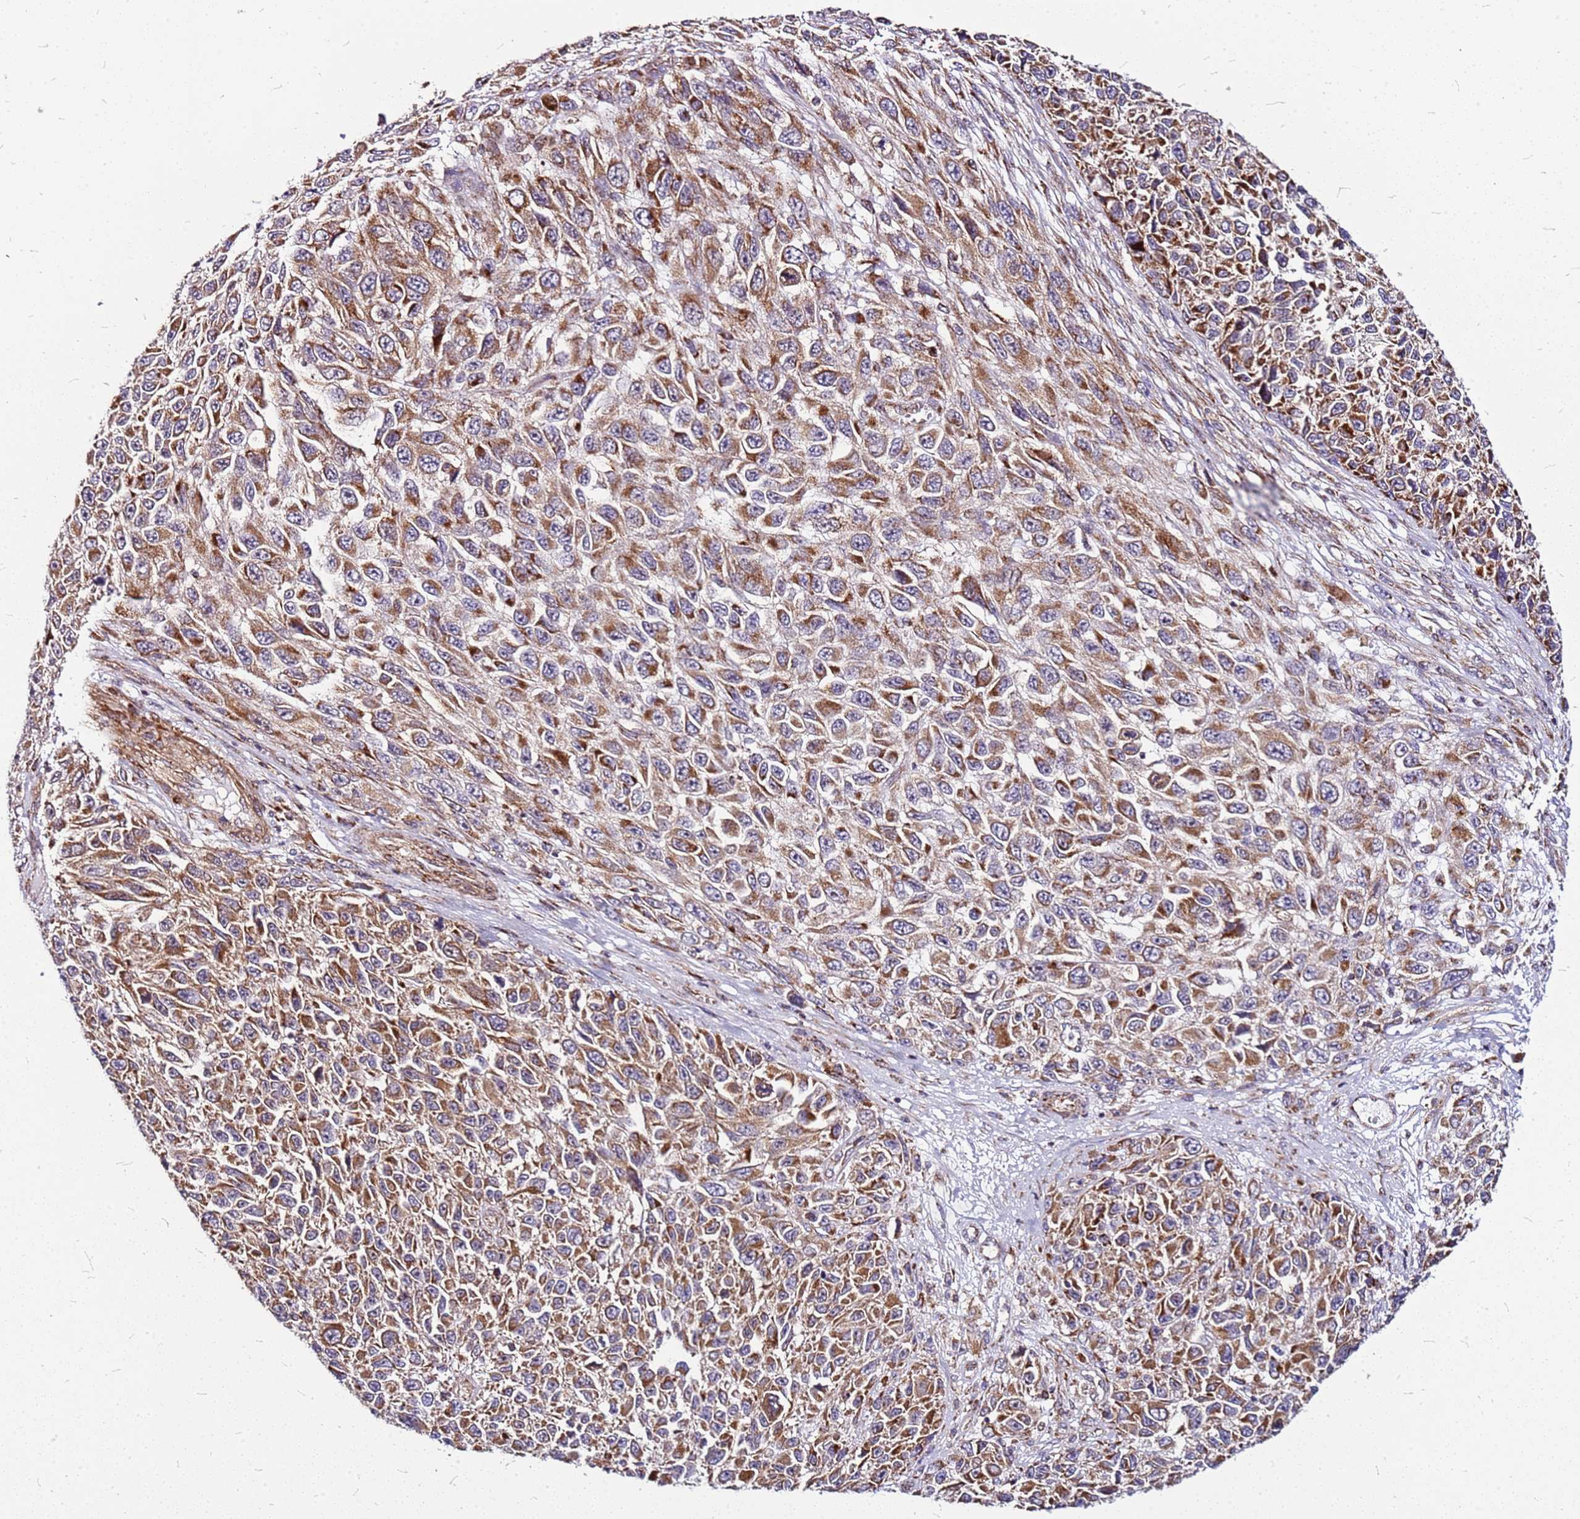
{"staining": {"intensity": "moderate", "quantity": ">75%", "location": "cytoplasmic/membranous"}, "tissue": "melanoma", "cell_type": "Tumor cells", "image_type": "cancer", "snomed": [{"axis": "morphology", "description": "Normal tissue, NOS"}, {"axis": "morphology", "description": "Malignant melanoma, NOS"}, {"axis": "topography", "description": "Skin"}], "caption": "The image reveals immunohistochemical staining of malignant melanoma. There is moderate cytoplasmic/membranous staining is present in about >75% of tumor cells. The staining was performed using DAB (3,3'-diaminobenzidine) to visualize the protein expression in brown, while the nuclei were stained in blue with hematoxylin (Magnification: 20x).", "gene": "OR51T1", "patient": {"sex": "female", "age": 96}}